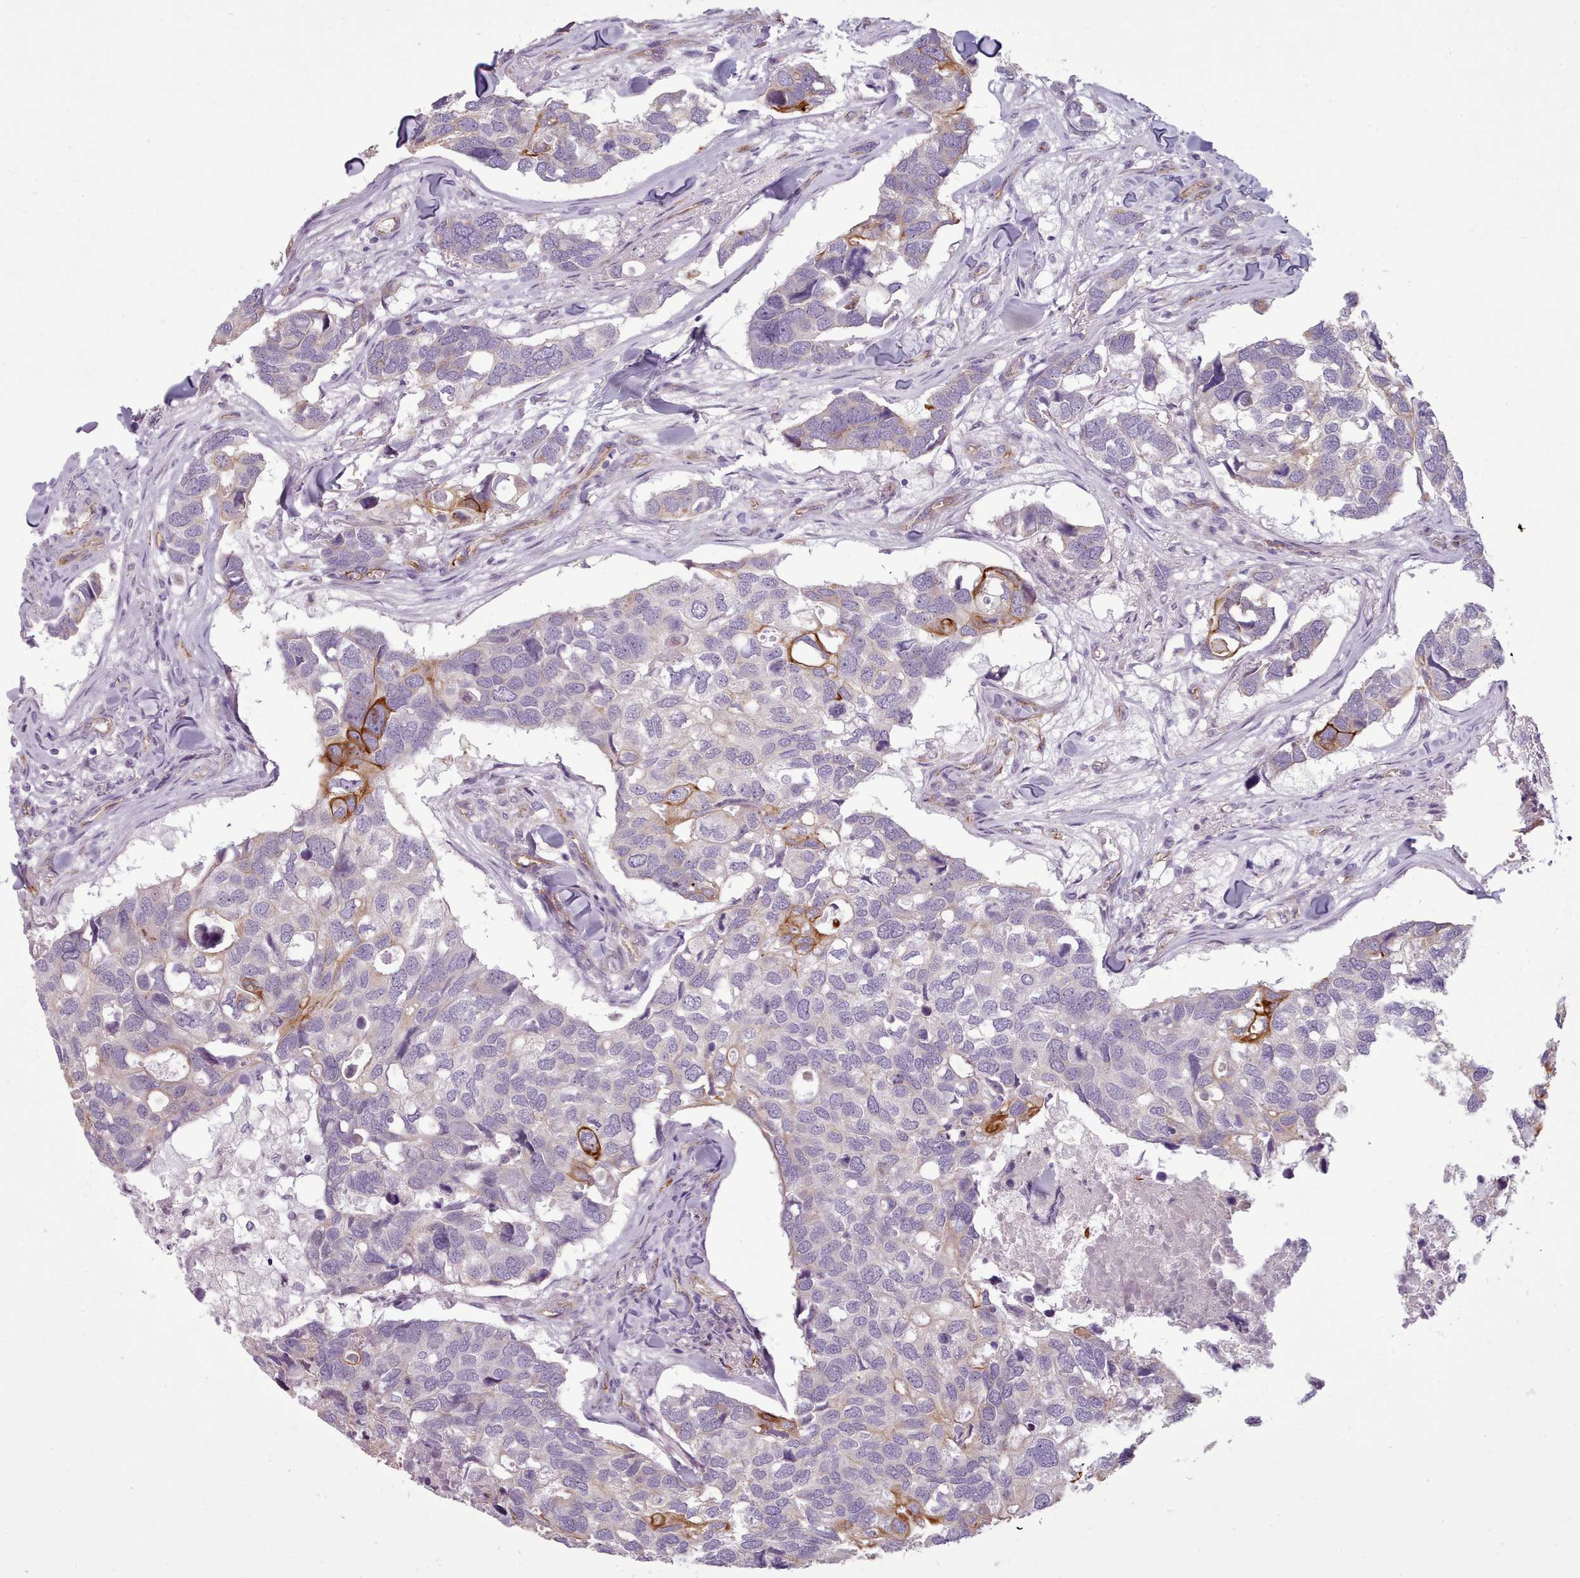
{"staining": {"intensity": "moderate", "quantity": "<25%", "location": "cytoplasmic/membranous"}, "tissue": "breast cancer", "cell_type": "Tumor cells", "image_type": "cancer", "snomed": [{"axis": "morphology", "description": "Duct carcinoma"}, {"axis": "topography", "description": "Breast"}], "caption": "Immunohistochemical staining of human infiltrating ductal carcinoma (breast) shows moderate cytoplasmic/membranous protein expression in approximately <25% of tumor cells.", "gene": "PLD4", "patient": {"sex": "female", "age": 83}}